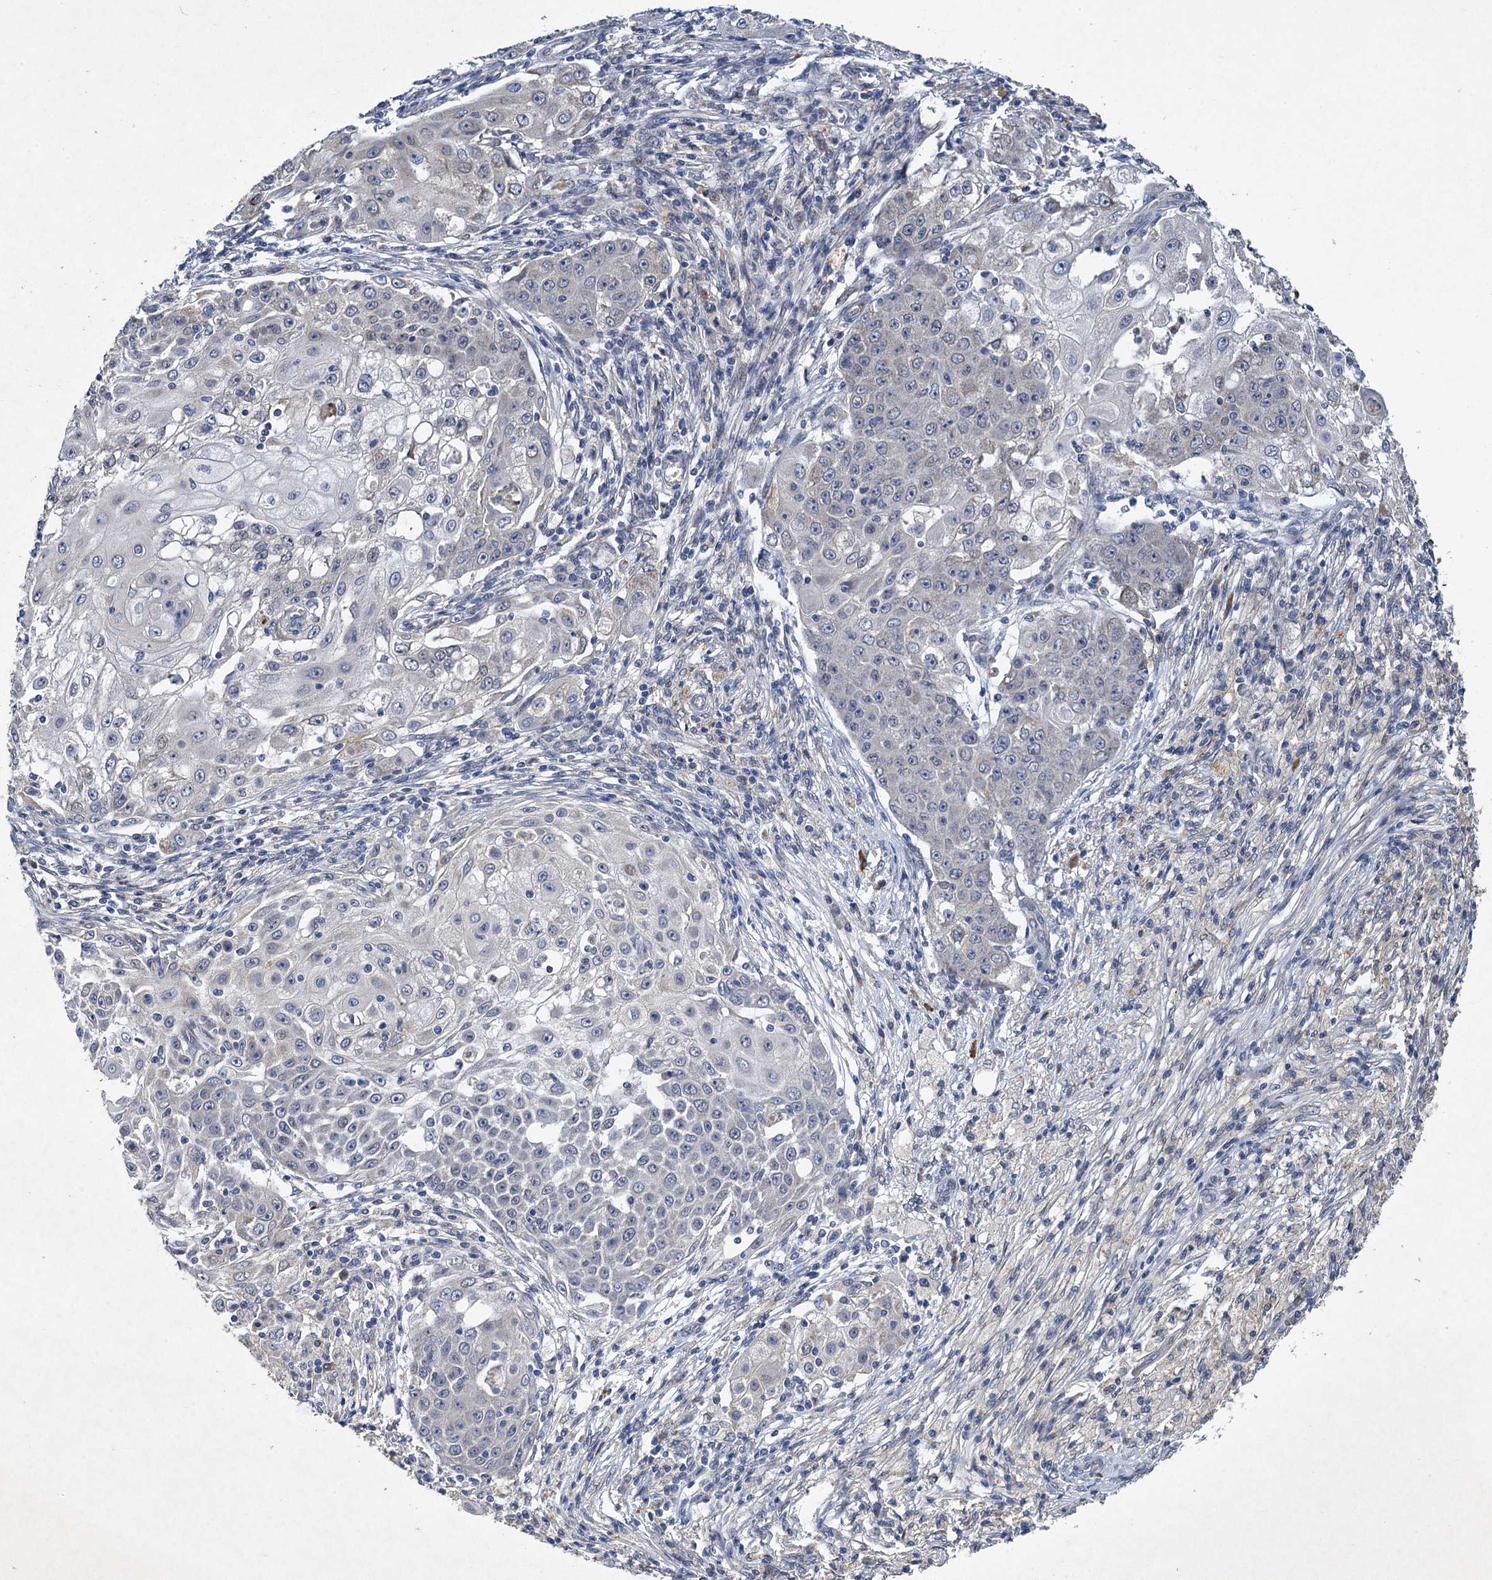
{"staining": {"intensity": "negative", "quantity": "none", "location": "none"}, "tissue": "ovarian cancer", "cell_type": "Tumor cells", "image_type": "cancer", "snomed": [{"axis": "morphology", "description": "Carcinoma, endometroid"}, {"axis": "topography", "description": "Ovary"}], "caption": "Ovarian cancer (endometroid carcinoma) was stained to show a protein in brown. There is no significant expression in tumor cells. (DAB (3,3'-diaminobenzidine) immunohistochemistry (IHC) with hematoxylin counter stain).", "gene": "TMEM39B", "patient": {"sex": "female", "age": 42}}